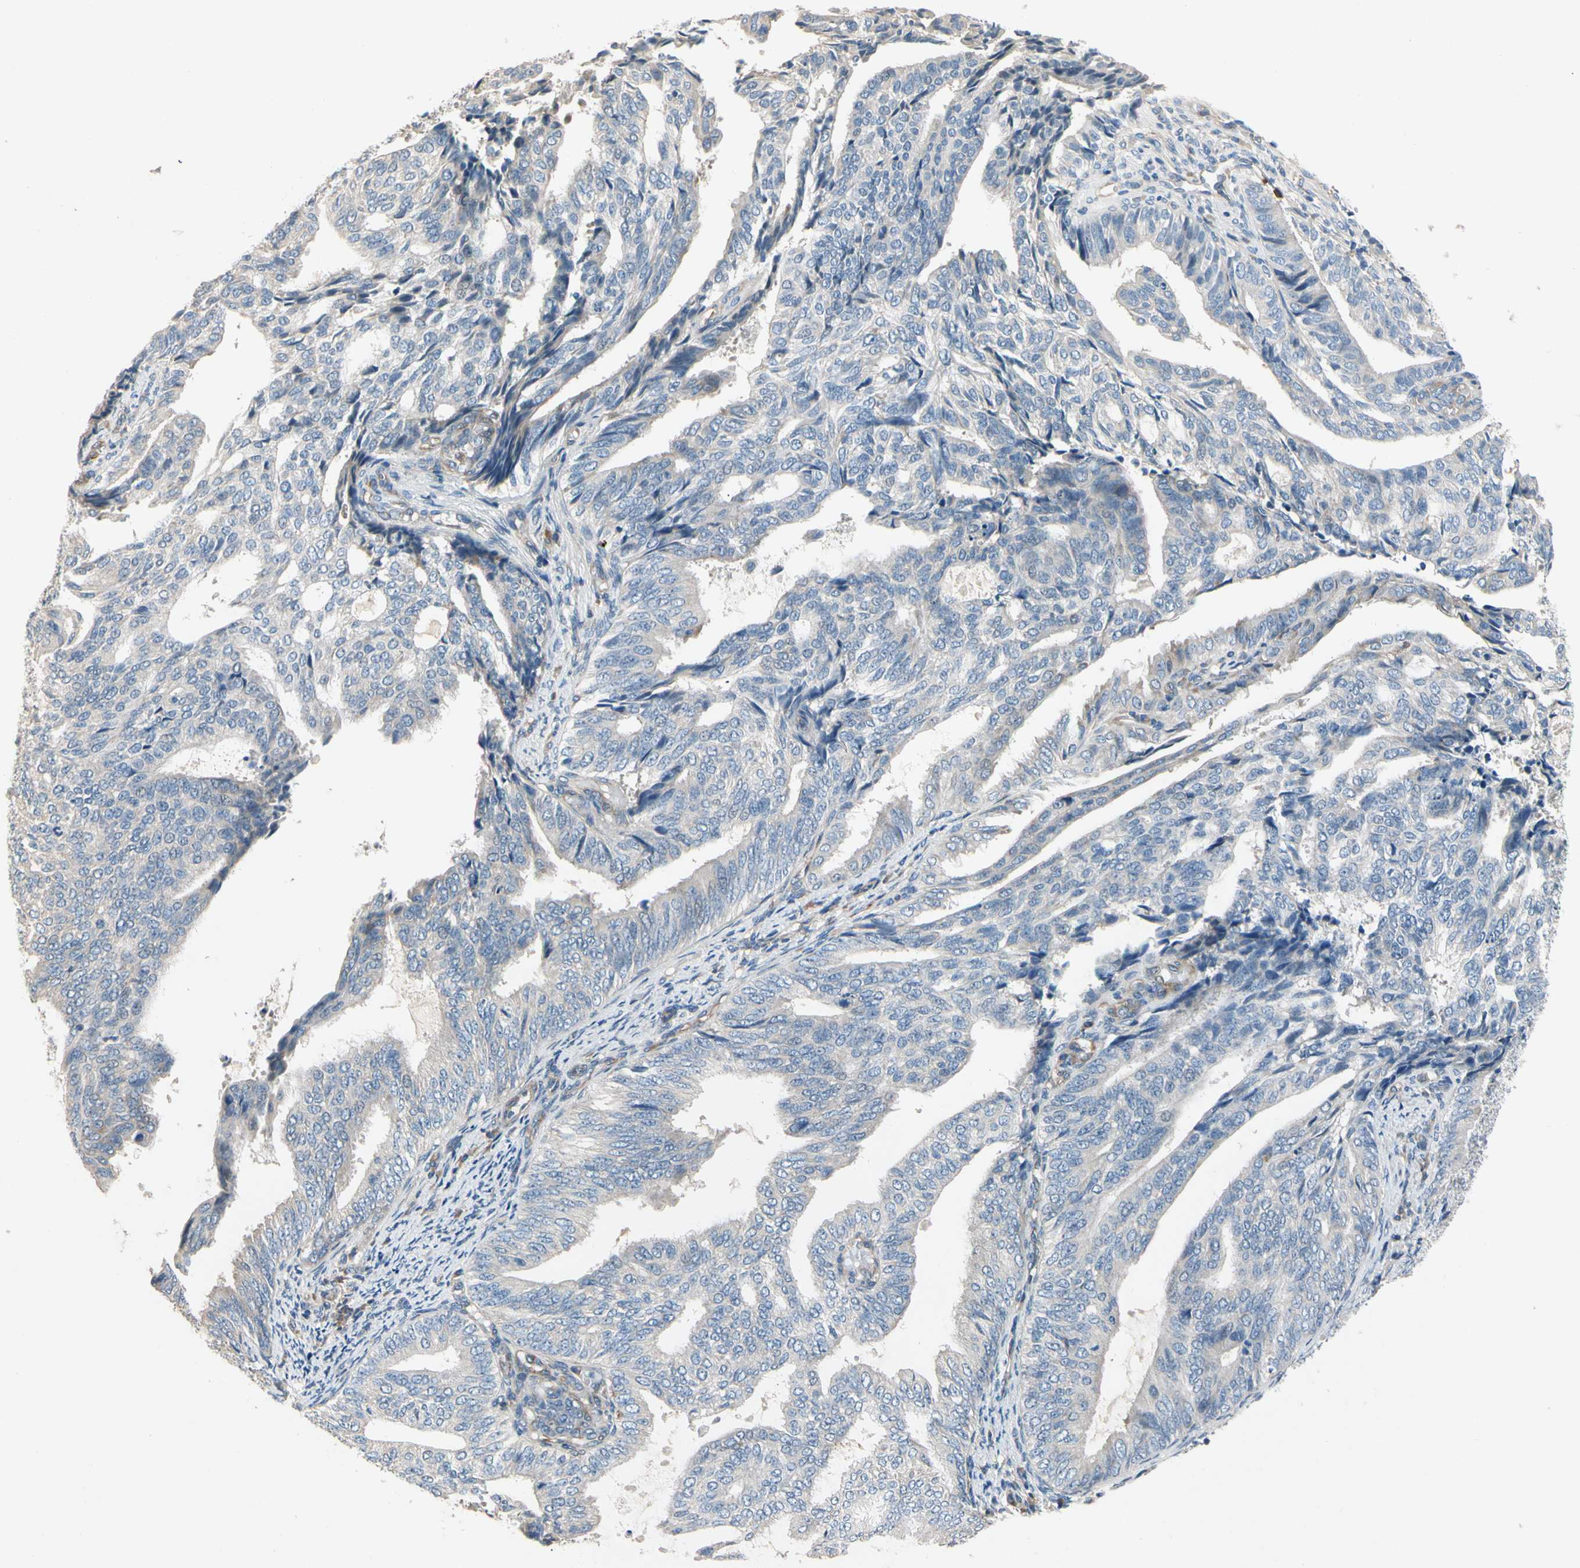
{"staining": {"intensity": "negative", "quantity": "none", "location": "none"}, "tissue": "endometrial cancer", "cell_type": "Tumor cells", "image_type": "cancer", "snomed": [{"axis": "morphology", "description": "Adenocarcinoma, NOS"}, {"axis": "topography", "description": "Endometrium"}], "caption": "A micrograph of endometrial adenocarcinoma stained for a protein shows no brown staining in tumor cells.", "gene": "SIGLEC5", "patient": {"sex": "female", "age": 58}}